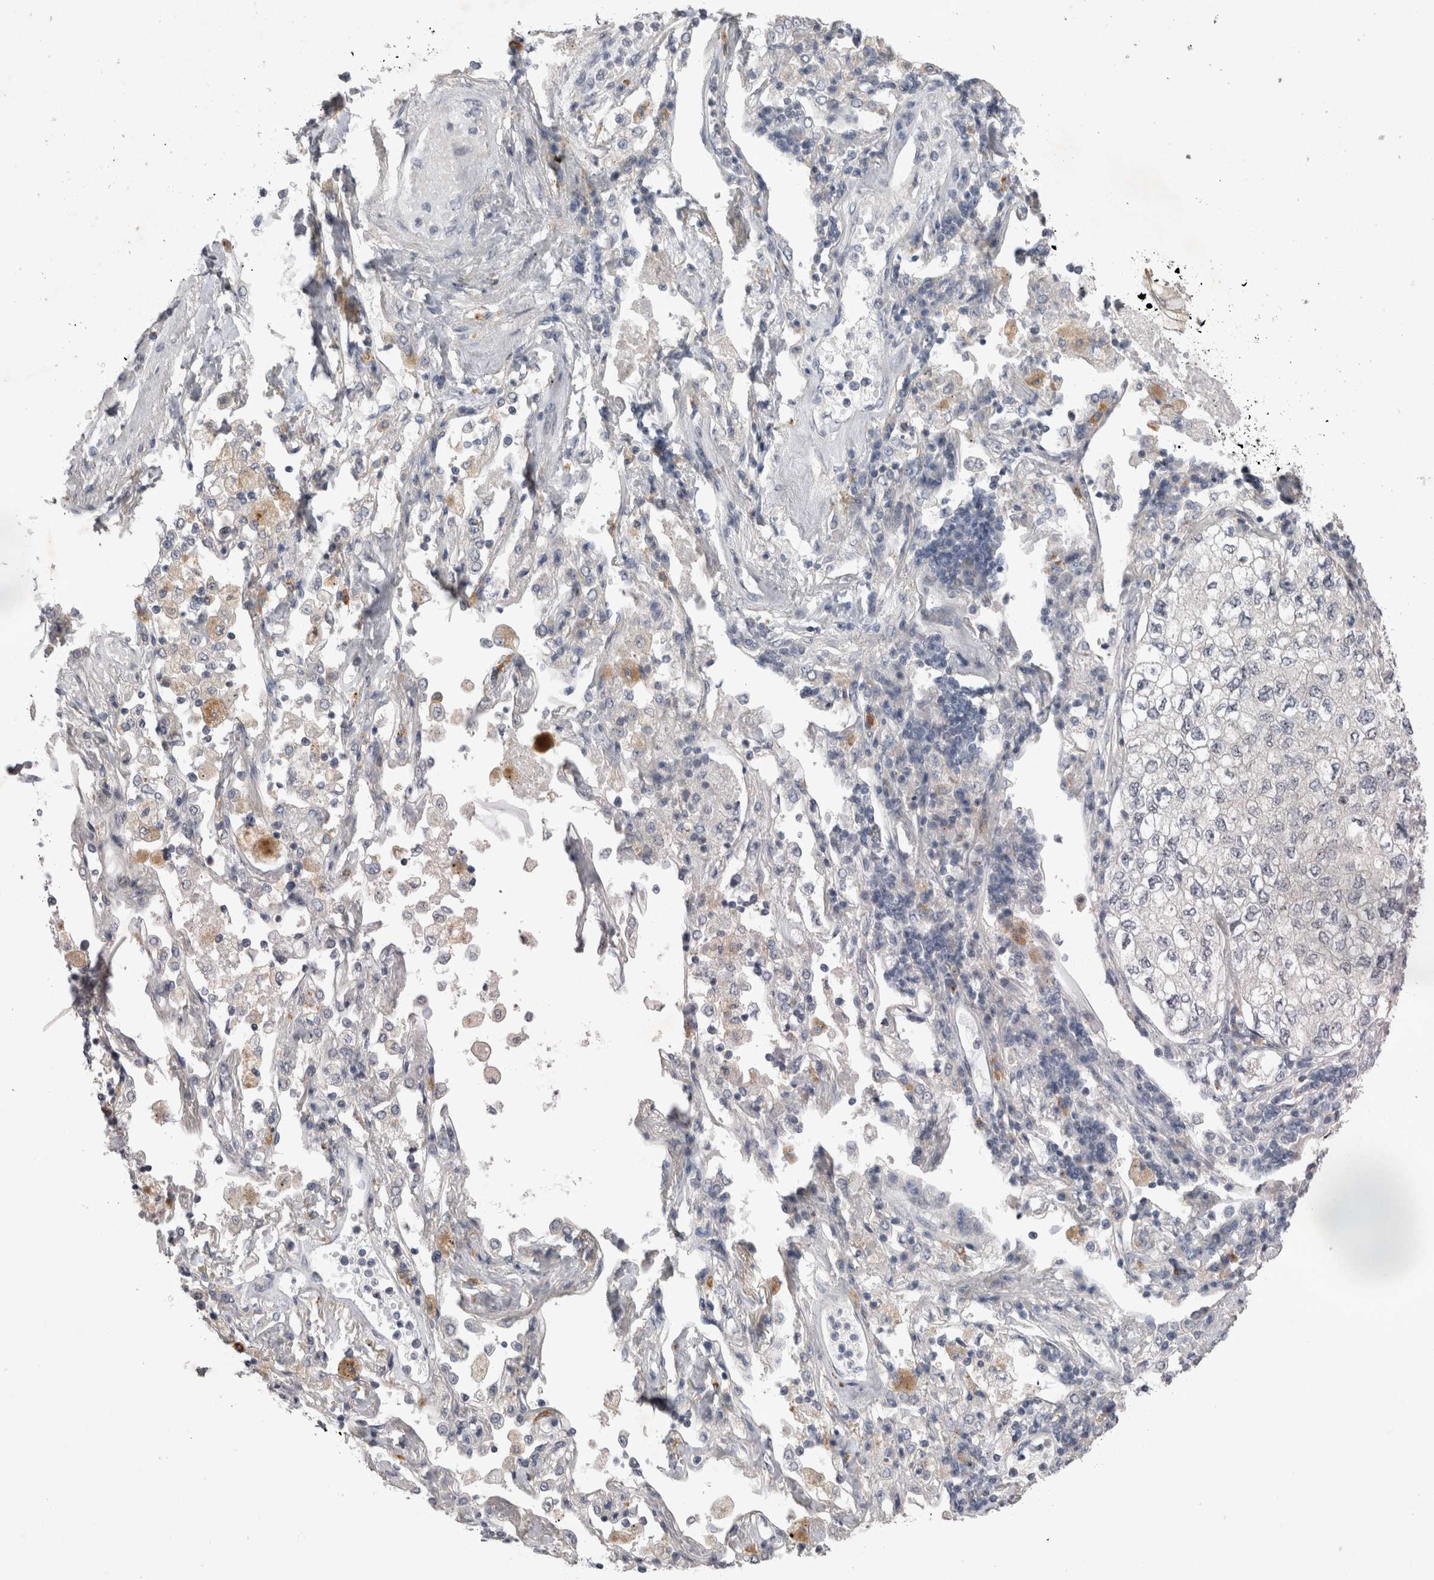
{"staining": {"intensity": "negative", "quantity": "none", "location": "none"}, "tissue": "lung cancer", "cell_type": "Tumor cells", "image_type": "cancer", "snomed": [{"axis": "morphology", "description": "Adenocarcinoma, NOS"}, {"axis": "topography", "description": "Lung"}], "caption": "A histopathology image of human lung cancer is negative for staining in tumor cells.", "gene": "CTBS", "patient": {"sex": "male", "age": 63}}